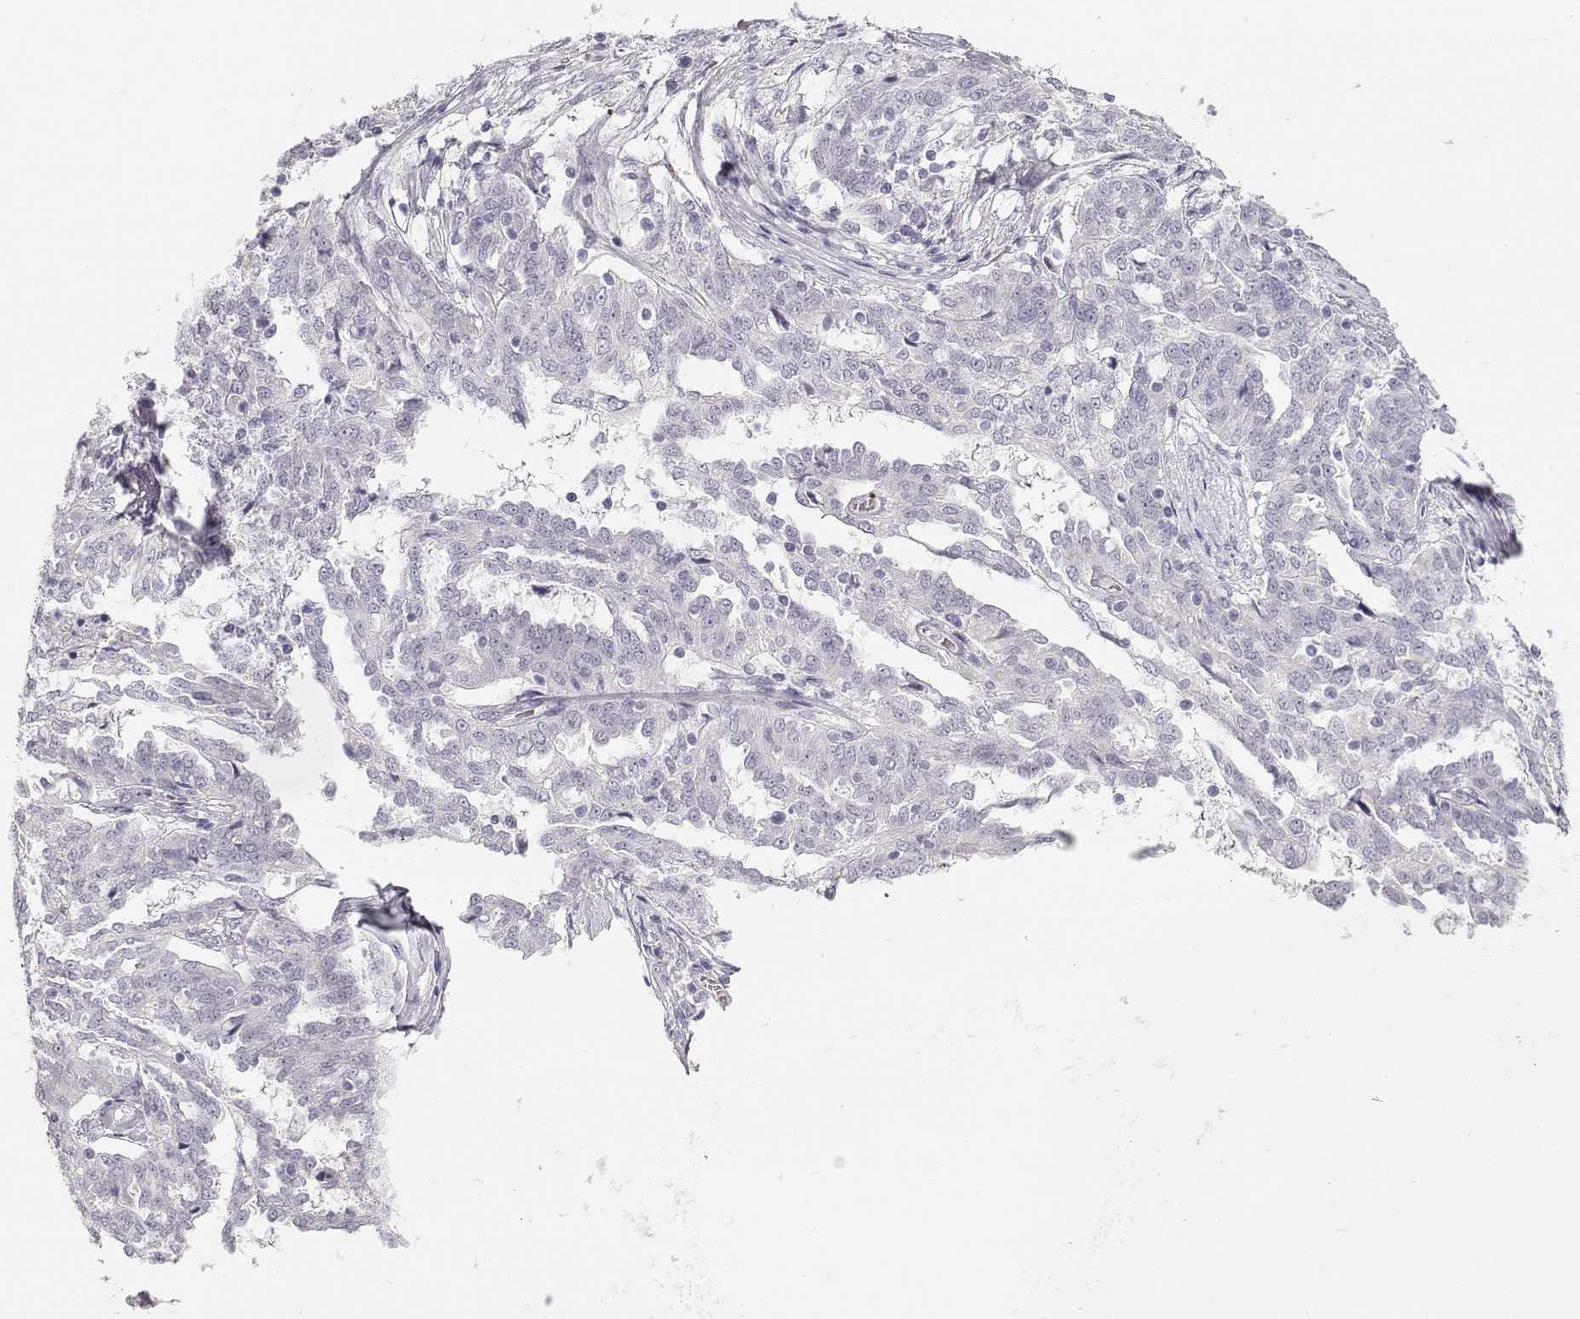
{"staining": {"intensity": "negative", "quantity": "none", "location": "none"}, "tissue": "ovarian cancer", "cell_type": "Tumor cells", "image_type": "cancer", "snomed": [{"axis": "morphology", "description": "Cystadenocarcinoma, serous, NOS"}, {"axis": "topography", "description": "Ovary"}], "caption": "Tumor cells are negative for brown protein staining in ovarian serous cystadenocarcinoma. Nuclei are stained in blue.", "gene": "TTC26", "patient": {"sex": "female", "age": 67}}